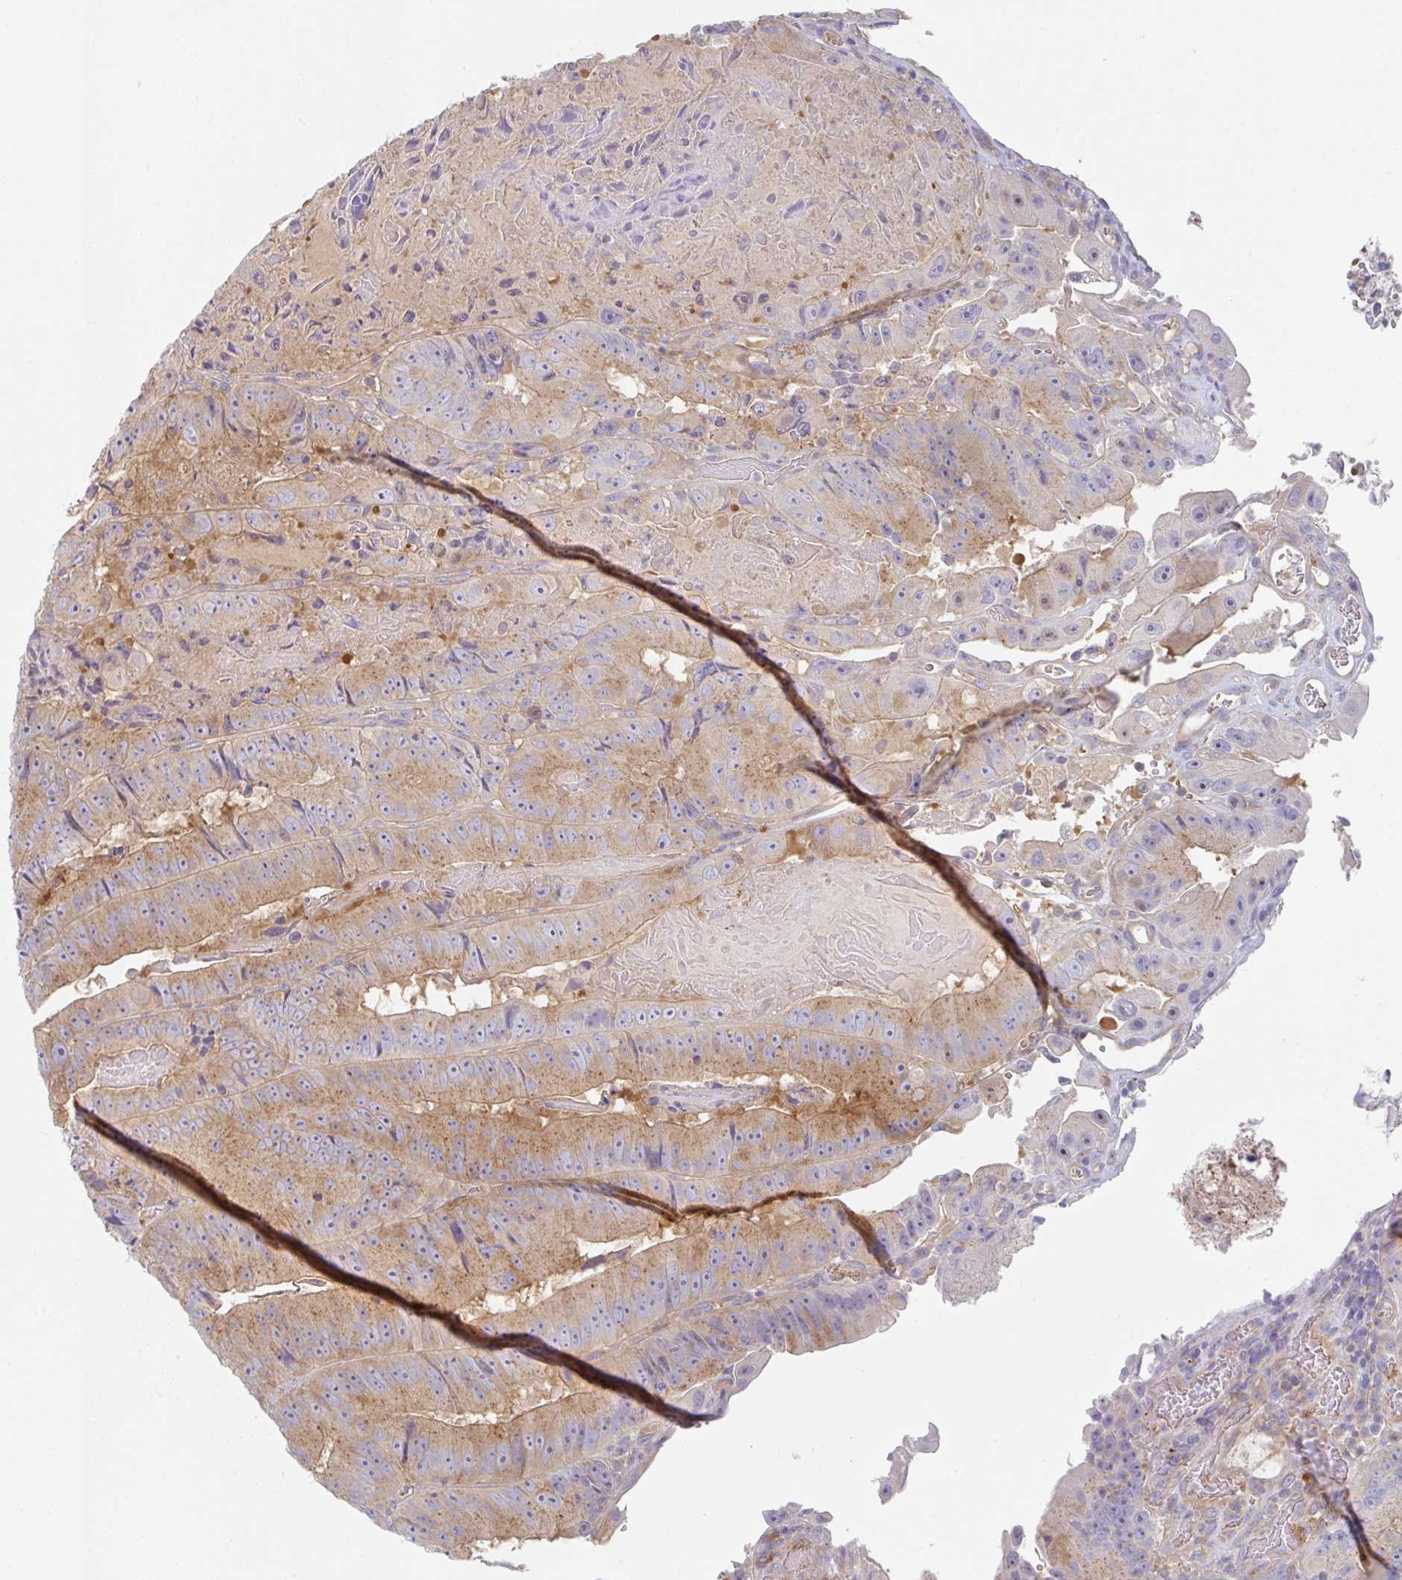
{"staining": {"intensity": "moderate", "quantity": ">75%", "location": "cytoplasmic/membranous"}, "tissue": "colorectal cancer", "cell_type": "Tumor cells", "image_type": "cancer", "snomed": [{"axis": "morphology", "description": "Adenocarcinoma, NOS"}, {"axis": "topography", "description": "Colon"}], "caption": "DAB (3,3'-diaminobenzidine) immunohistochemical staining of colorectal cancer (adenocarcinoma) demonstrates moderate cytoplasmic/membranous protein expression in approximately >75% of tumor cells.", "gene": "AMPD2", "patient": {"sex": "female", "age": 86}}